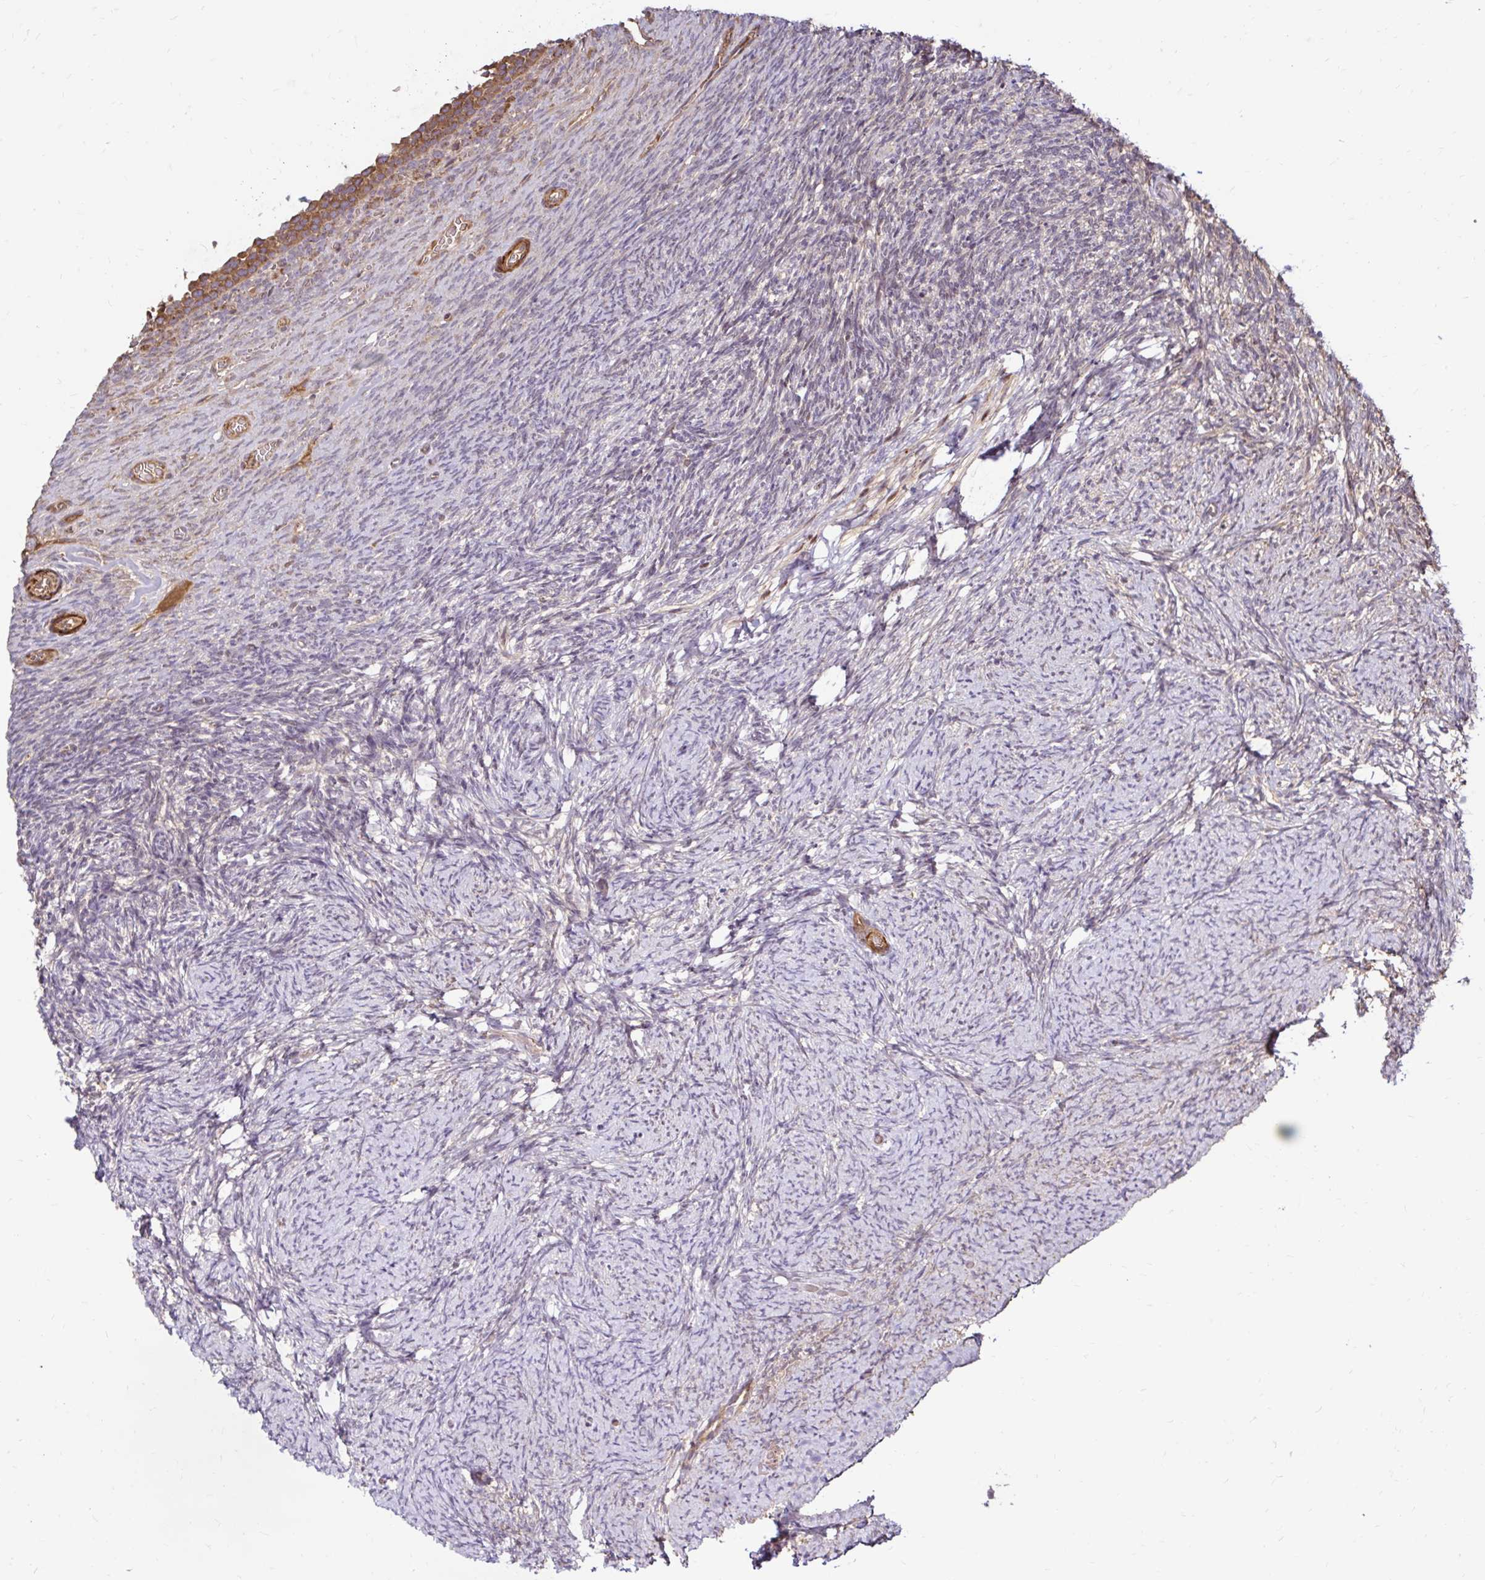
{"staining": {"intensity": "negative", "quantity": "none", "location": "none"}, "tissue": "ovary", "cell_type": "Ovarian stroma cells", "image_type": "normal", "snomed": [{"axis": "morphology", "description": "Normal tissue, NOS"}, {"axis": "topography", "description": "Ovary"}], "caption": "IHC image of benign ovary: human ovary stained with DAB (3,3'-diaminobenzidine) demonstrates no significant protein staining in ovarian stroma cells.", "gene": "ARHGEF37", "patient": {"sex": "female", "age": 34}}